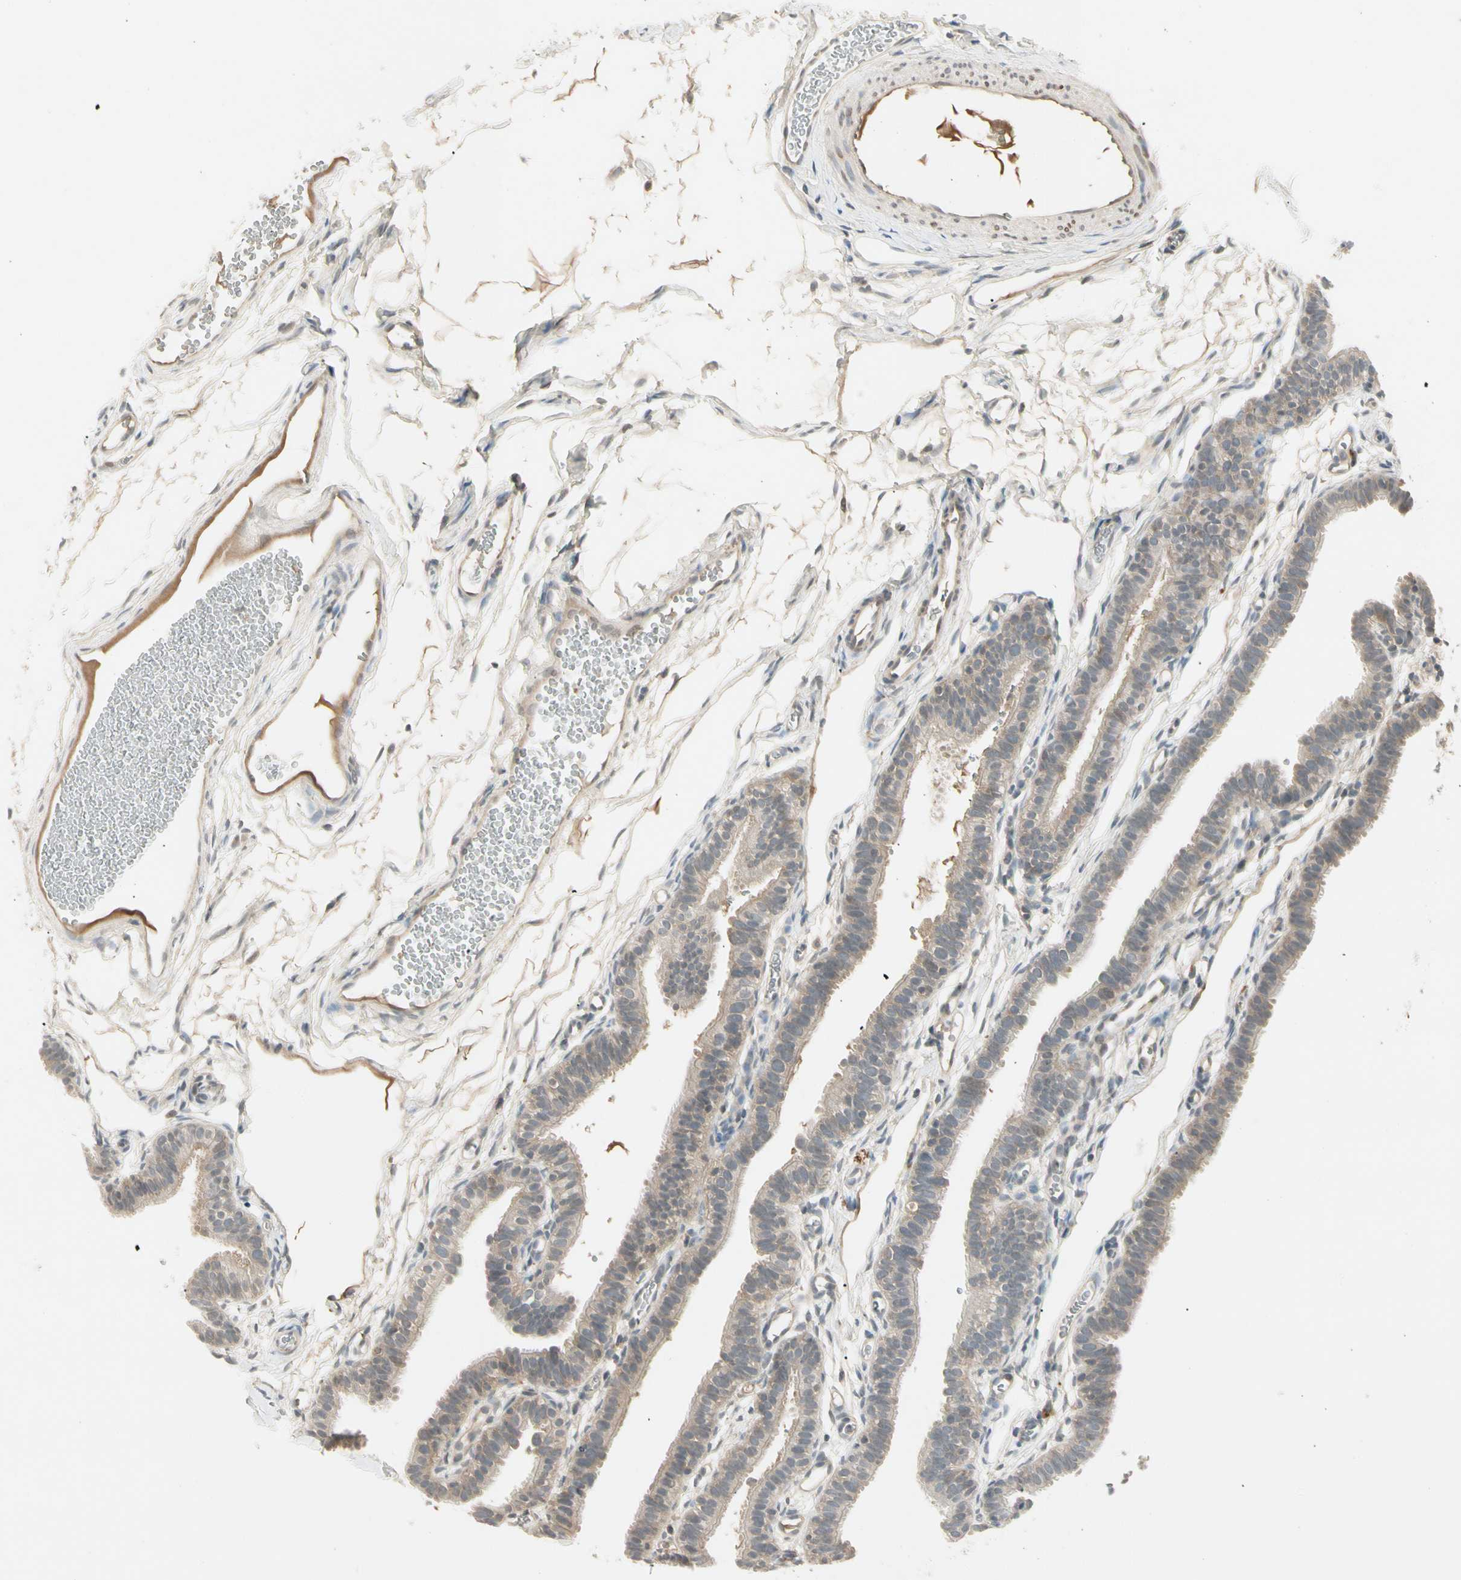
{"staining": {"intensity": "weak", "quantity": ">75%", "location": "cytoplasmic/membranous"}, "tissue": "fallopian tube", "cell_type": "Glandular cells", "image_type": "normal", "snomed": [{"axis": "morphology", "description": "Normal tissue, NOS"}, {"axis": "topography", "description": "Fallopian tube"}, {"axis": "topography", "description": "Placenta"}], "caption": "Protein staining by immunohistochemistry shows weak cytoplasmic/membranous positivity in about >75% of glandular cells in unremarkable fallopian tube. (brown staining indicates protein expression, while blue staining denotes nuclei).", "gene": "CCL4", "patient": {"sex": "female", "age": 34}}